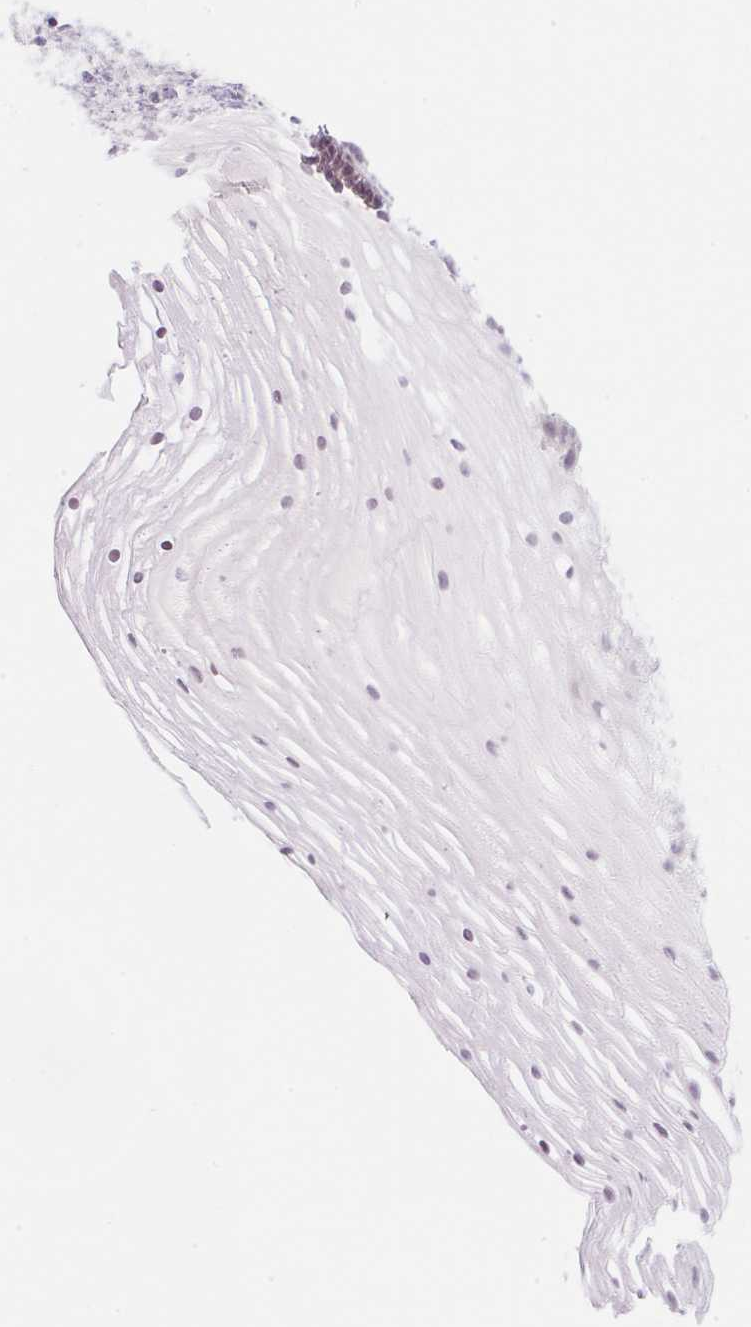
{"staining": {"intensity": "negative", "quantity": "none", "location": "none"}, "tissue": "cervix", "cell_type": "Glandular cells", "image_type": "normal", "snomed": [{"axis": "morphology", "description": "Normal tissue, NOS"}, {"axis": "topography", "description": "Cervix"}], "caption": "Glandular cells show no significant positivity in normal cervix.", "gene": "CASKIN1", "patient": {"sex": "female", "age": 36}}